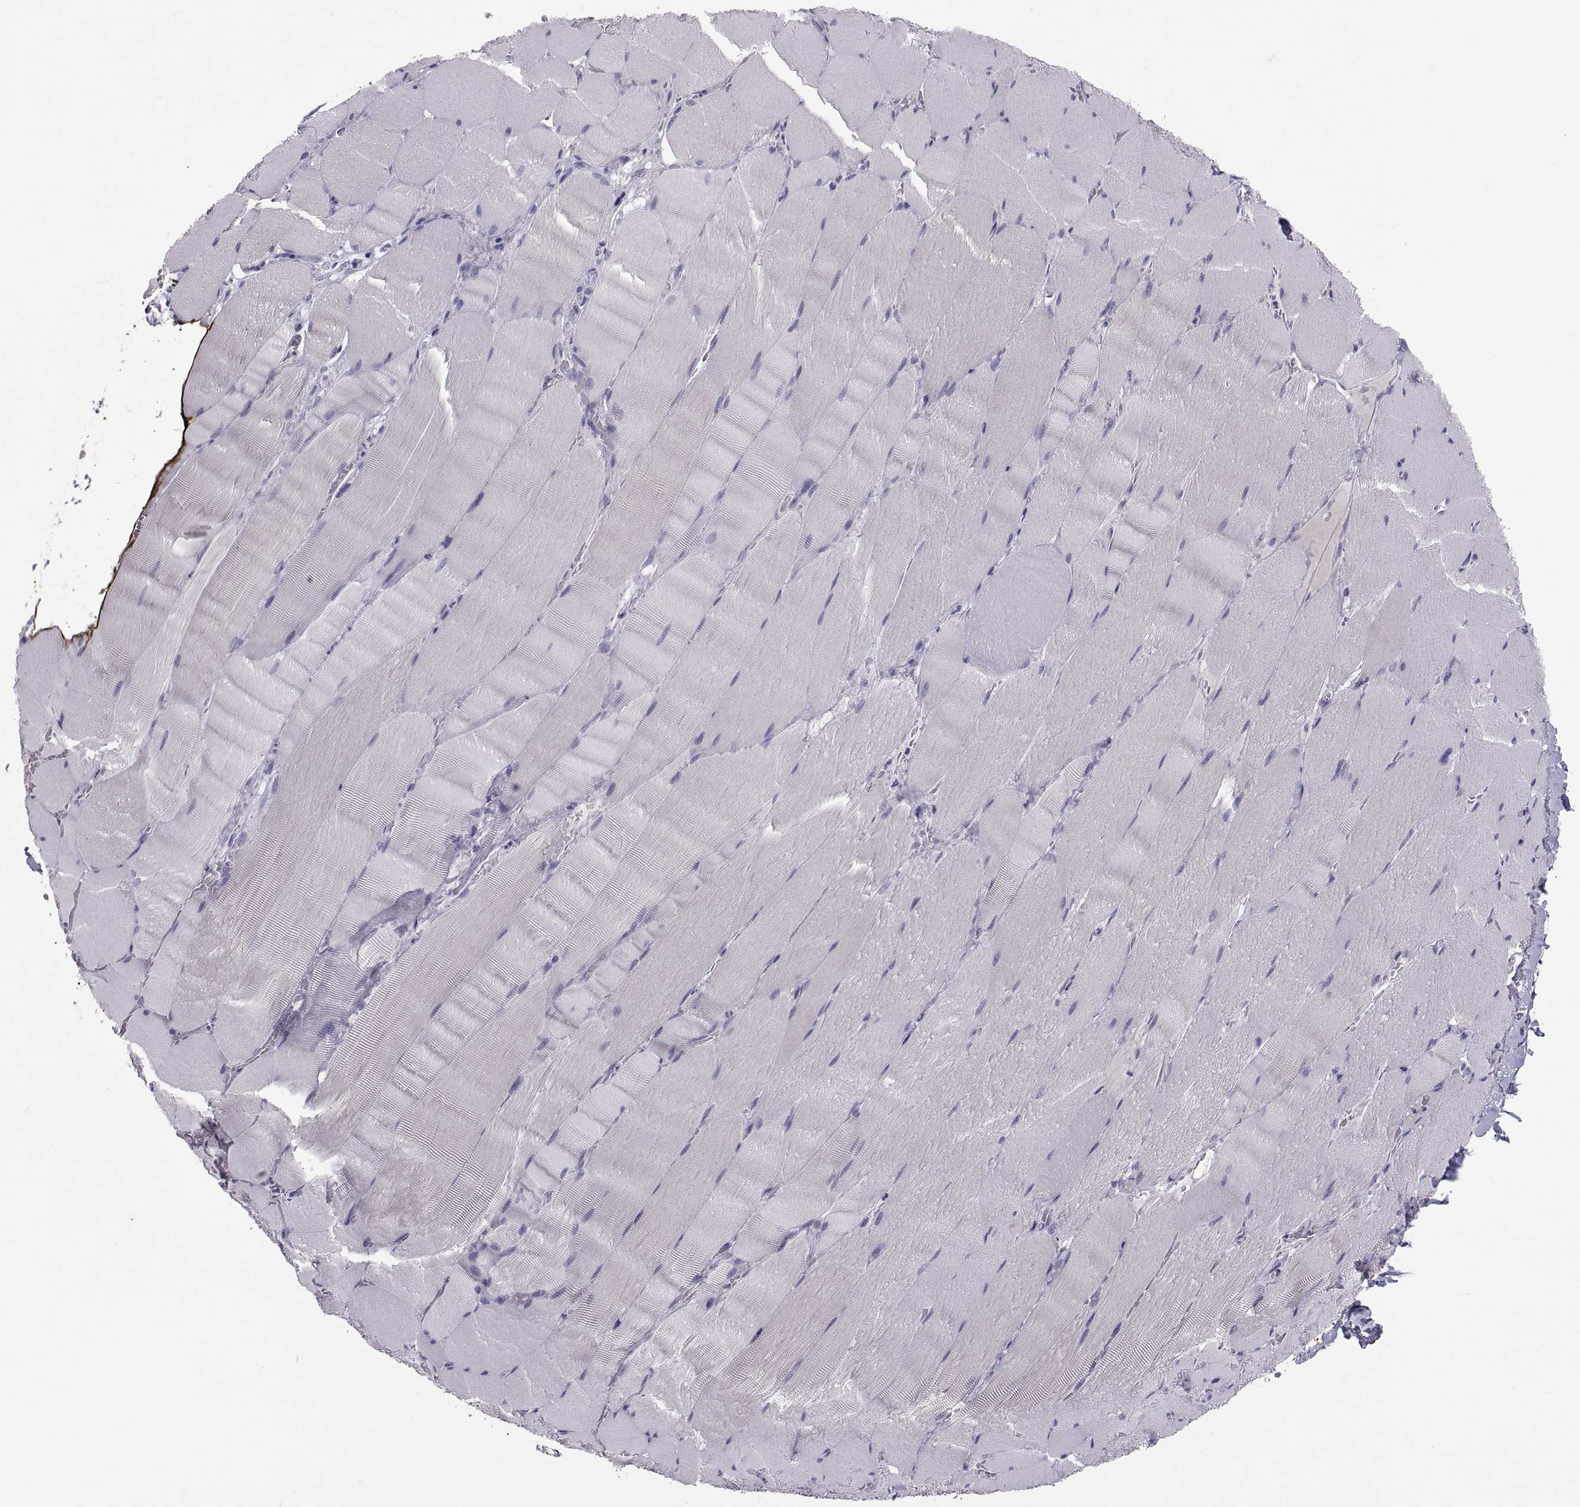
{"staining": {"intensity": "negative", "quantity": "none", "location": "none"}, "tissue": "skeletal muscle", "cell_type": "Myocytes", "image_type": "normal", "snomed": [{"axis": "morphology", "description": "Normal tissue, NOS"}, {"axis": "topography", "description": "Skeletal muscle"}], "caption": "This is an IHC photomicrograph of unremarkable human skeletal muscle. There is no staining in myocytes.", "gene": "MAGEB1", "patient": {"sex": "male", "age": 56}}